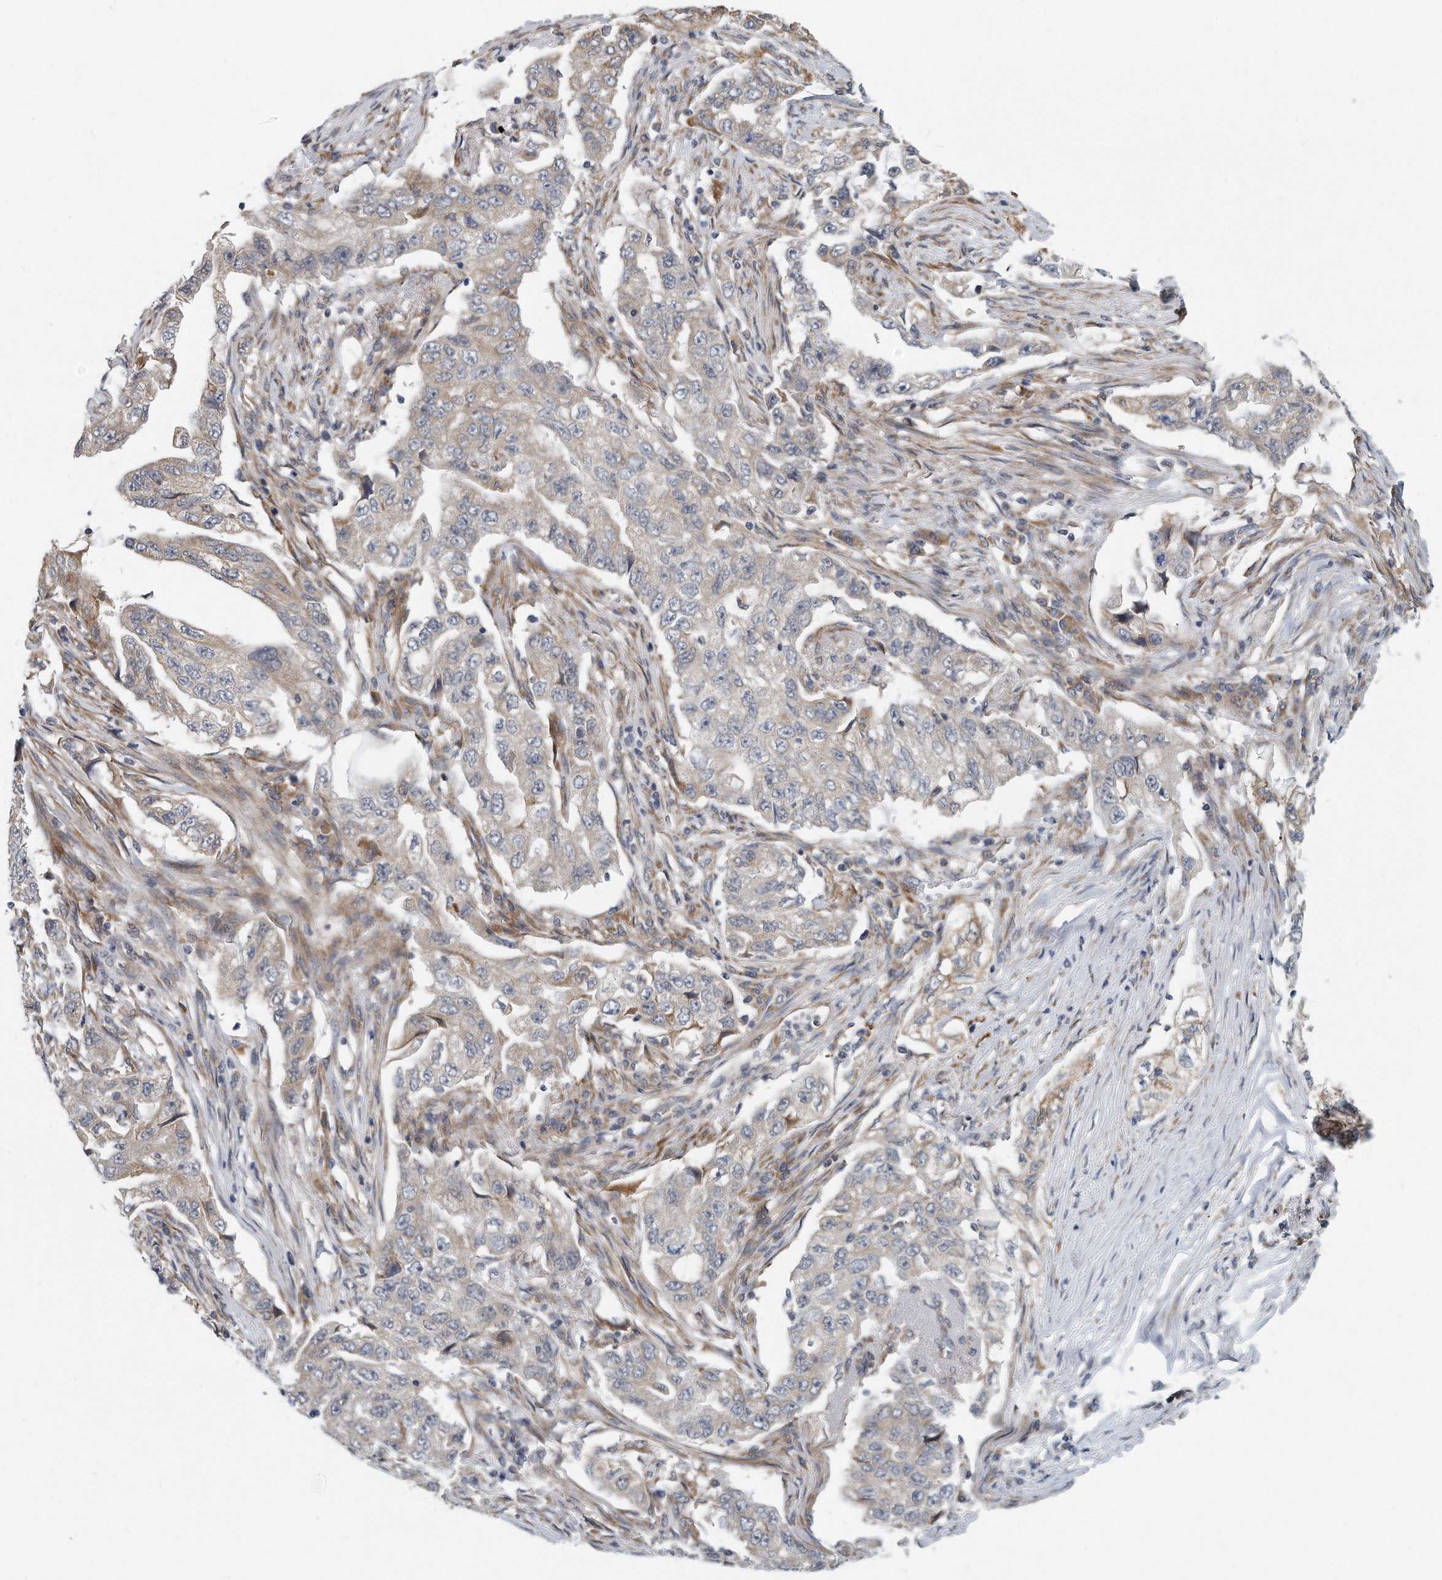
{"staining": {"intensity": "moderate", "quantity": "<25%", "location": "cytoplasmic/membranous"}, "tissue": "lung cancer", "cell_type": "Tumor cells", "image_type": "cancer", "snomed": [{"axis": "morphology", "description": "Adenocarcinoma, NOS"}, {"axis": "topography", "description": "Lung"}], "caption": "Lung cancer (adenocarcinoma) was stained to show a protein in brown. There is low levels of moderate cytoplasmic/membranous positivity in about <25% of tumor cells. (brown staining indicates protein expression, while blue staining denotes nuclei).", "gene": "VLDLR", "patient": {"sex": "female", "age": 51}}